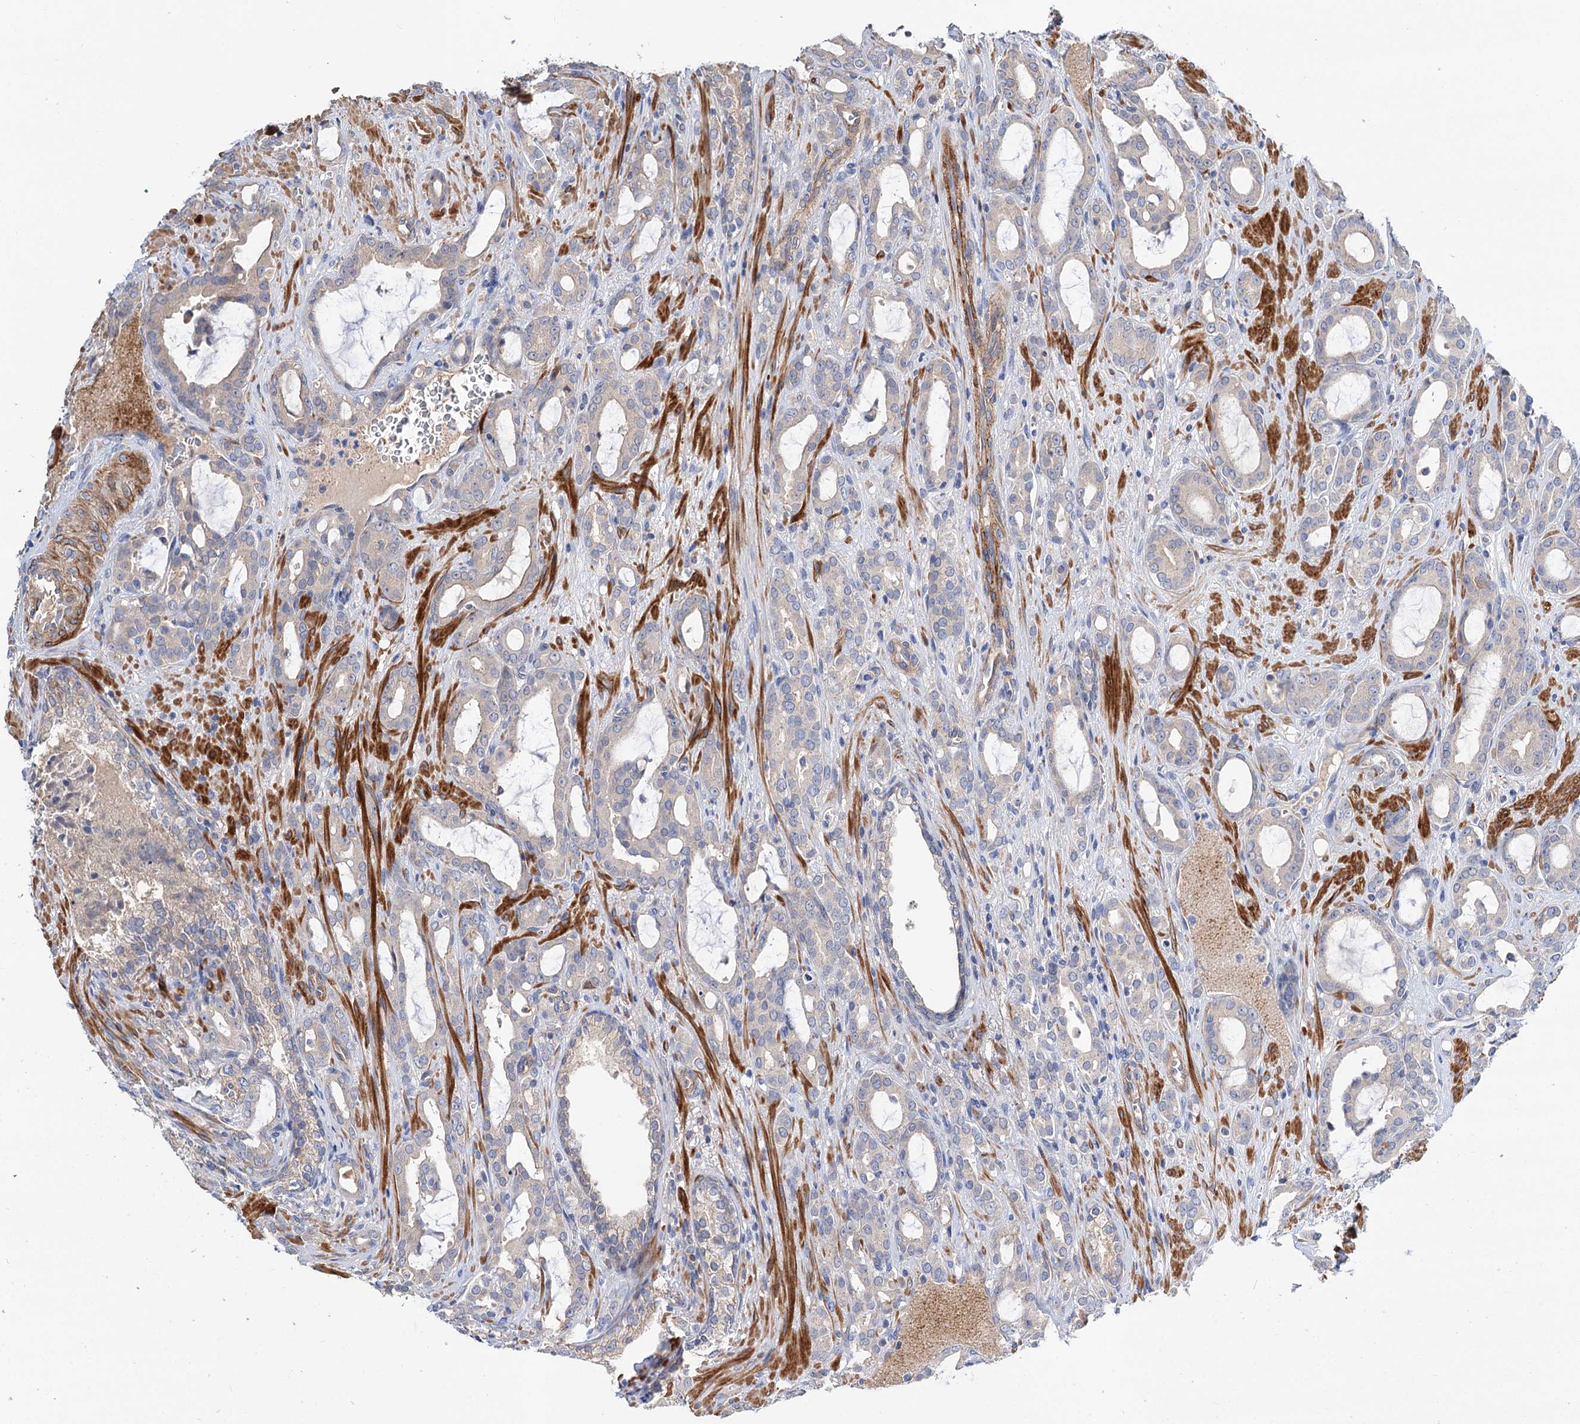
{"staining": {"intensity": "negative", "quantity": "none", "location": "none"}, "tissue": "prostate cancer", "cell_type": "Tumor cells", "image_type": "cancer", "snomed": [{"axis": "morphology", "description": "Adenocarcinoma, High grade"}, {"axis": "topography", "description": "Prostate"}], "caption": "IHC of human prostate cancer displays no expression in tumor cells.", "gene": "NUDCD2", "patient": {"sex": "male", "age": 72}}